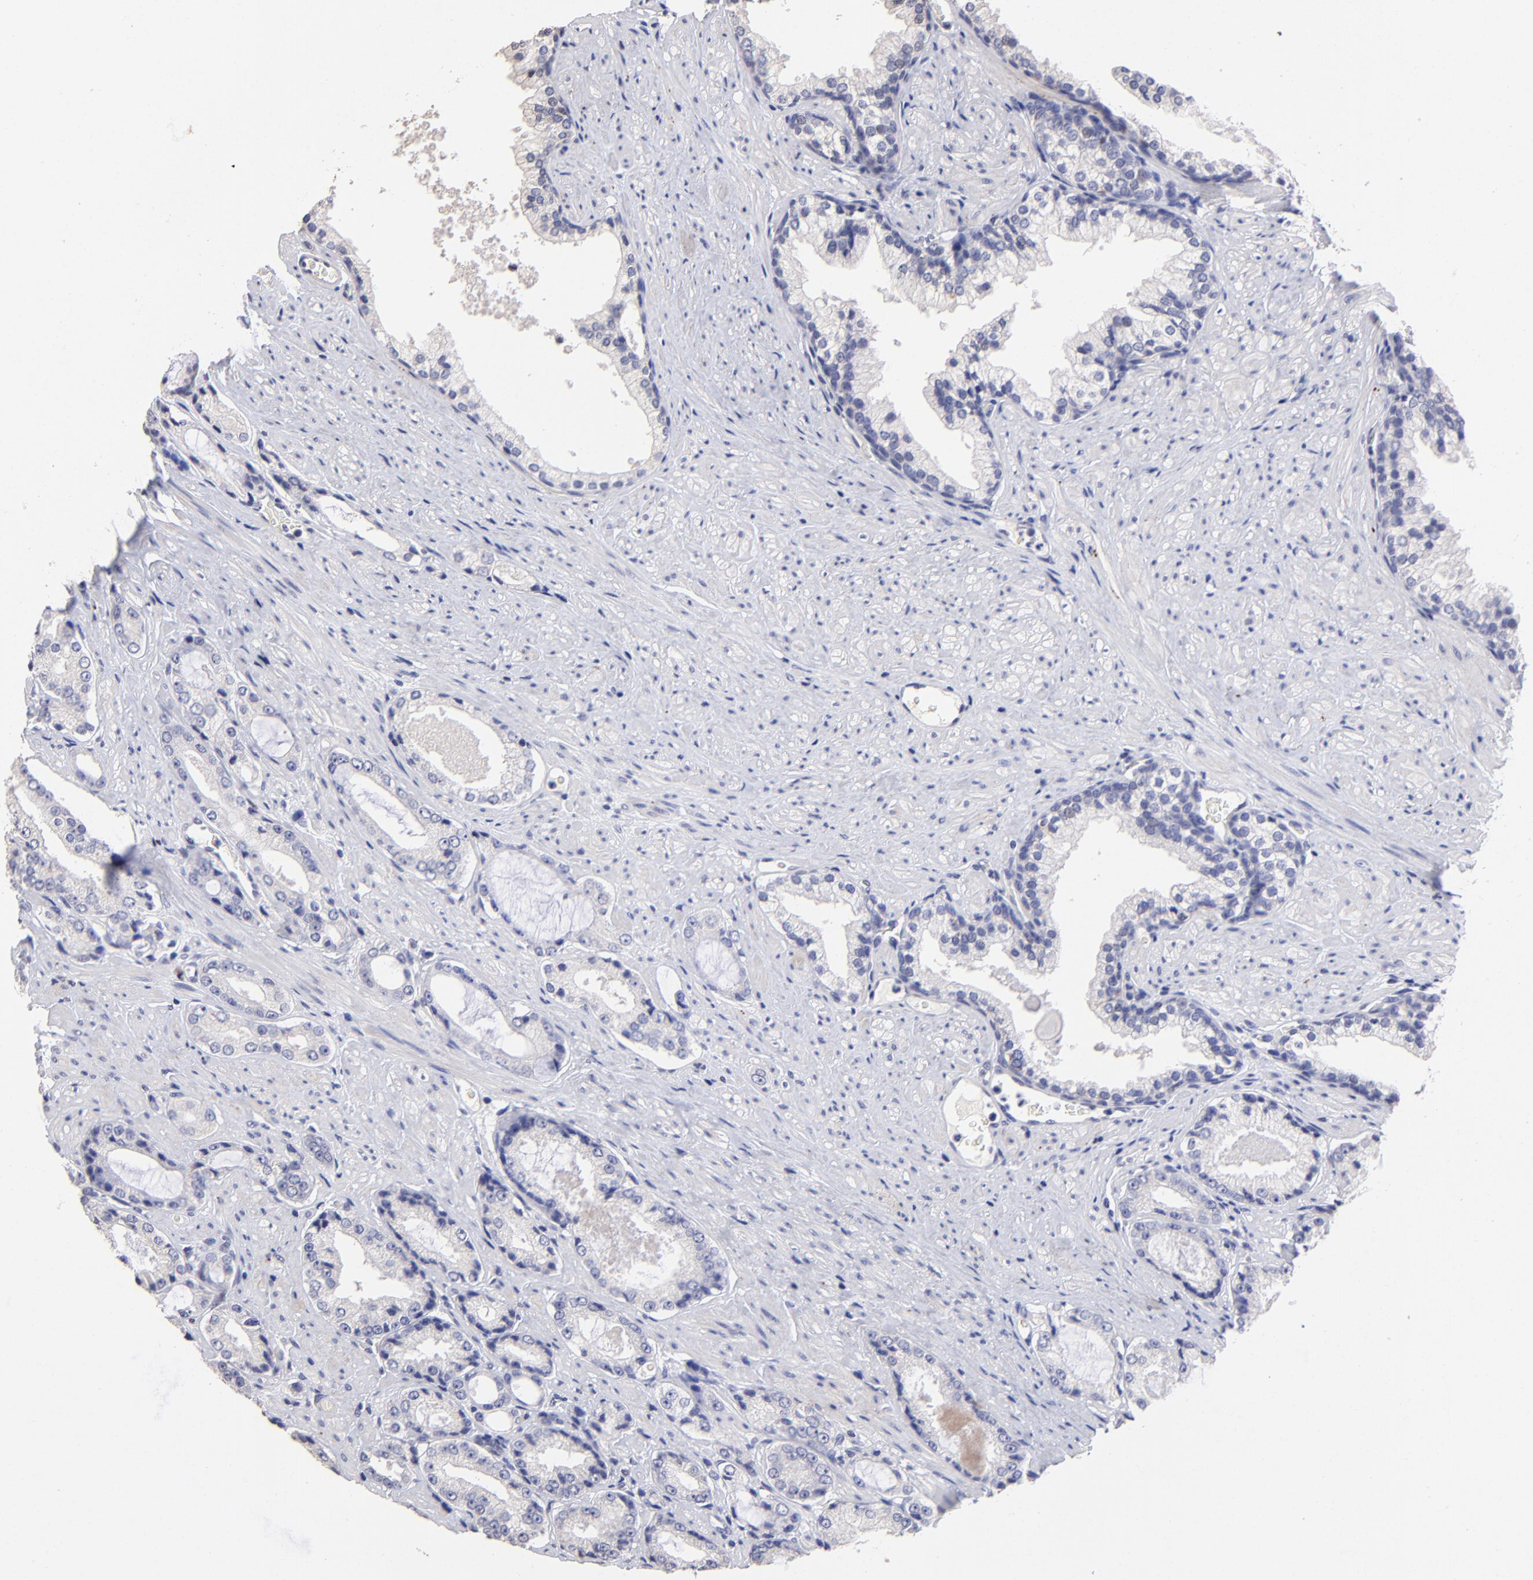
{"staining": {"intensity": "negative", "quantity": "none", "location": "none"}, "tissue": "prostate cancer", "cell_type": "Tumor cells", "image_type": "cancer", "snomed": [{"axis": "morphology", "description": "Adenocarcinoma, Medium grade"}, {"axis": "topography", "description": "Prostate"}], "caption": "An immunohistochemistry micrograph of medium-grade adenocarcinoma (prostate) is shown. There is no staining in tumor cells of medium-grade adenocarcinoma (prostate). (DAB immunohistochemistry with hematoxylin counter stain).", "gene": "DNMT1", "patient": {"sex": "male", "age": 60}}